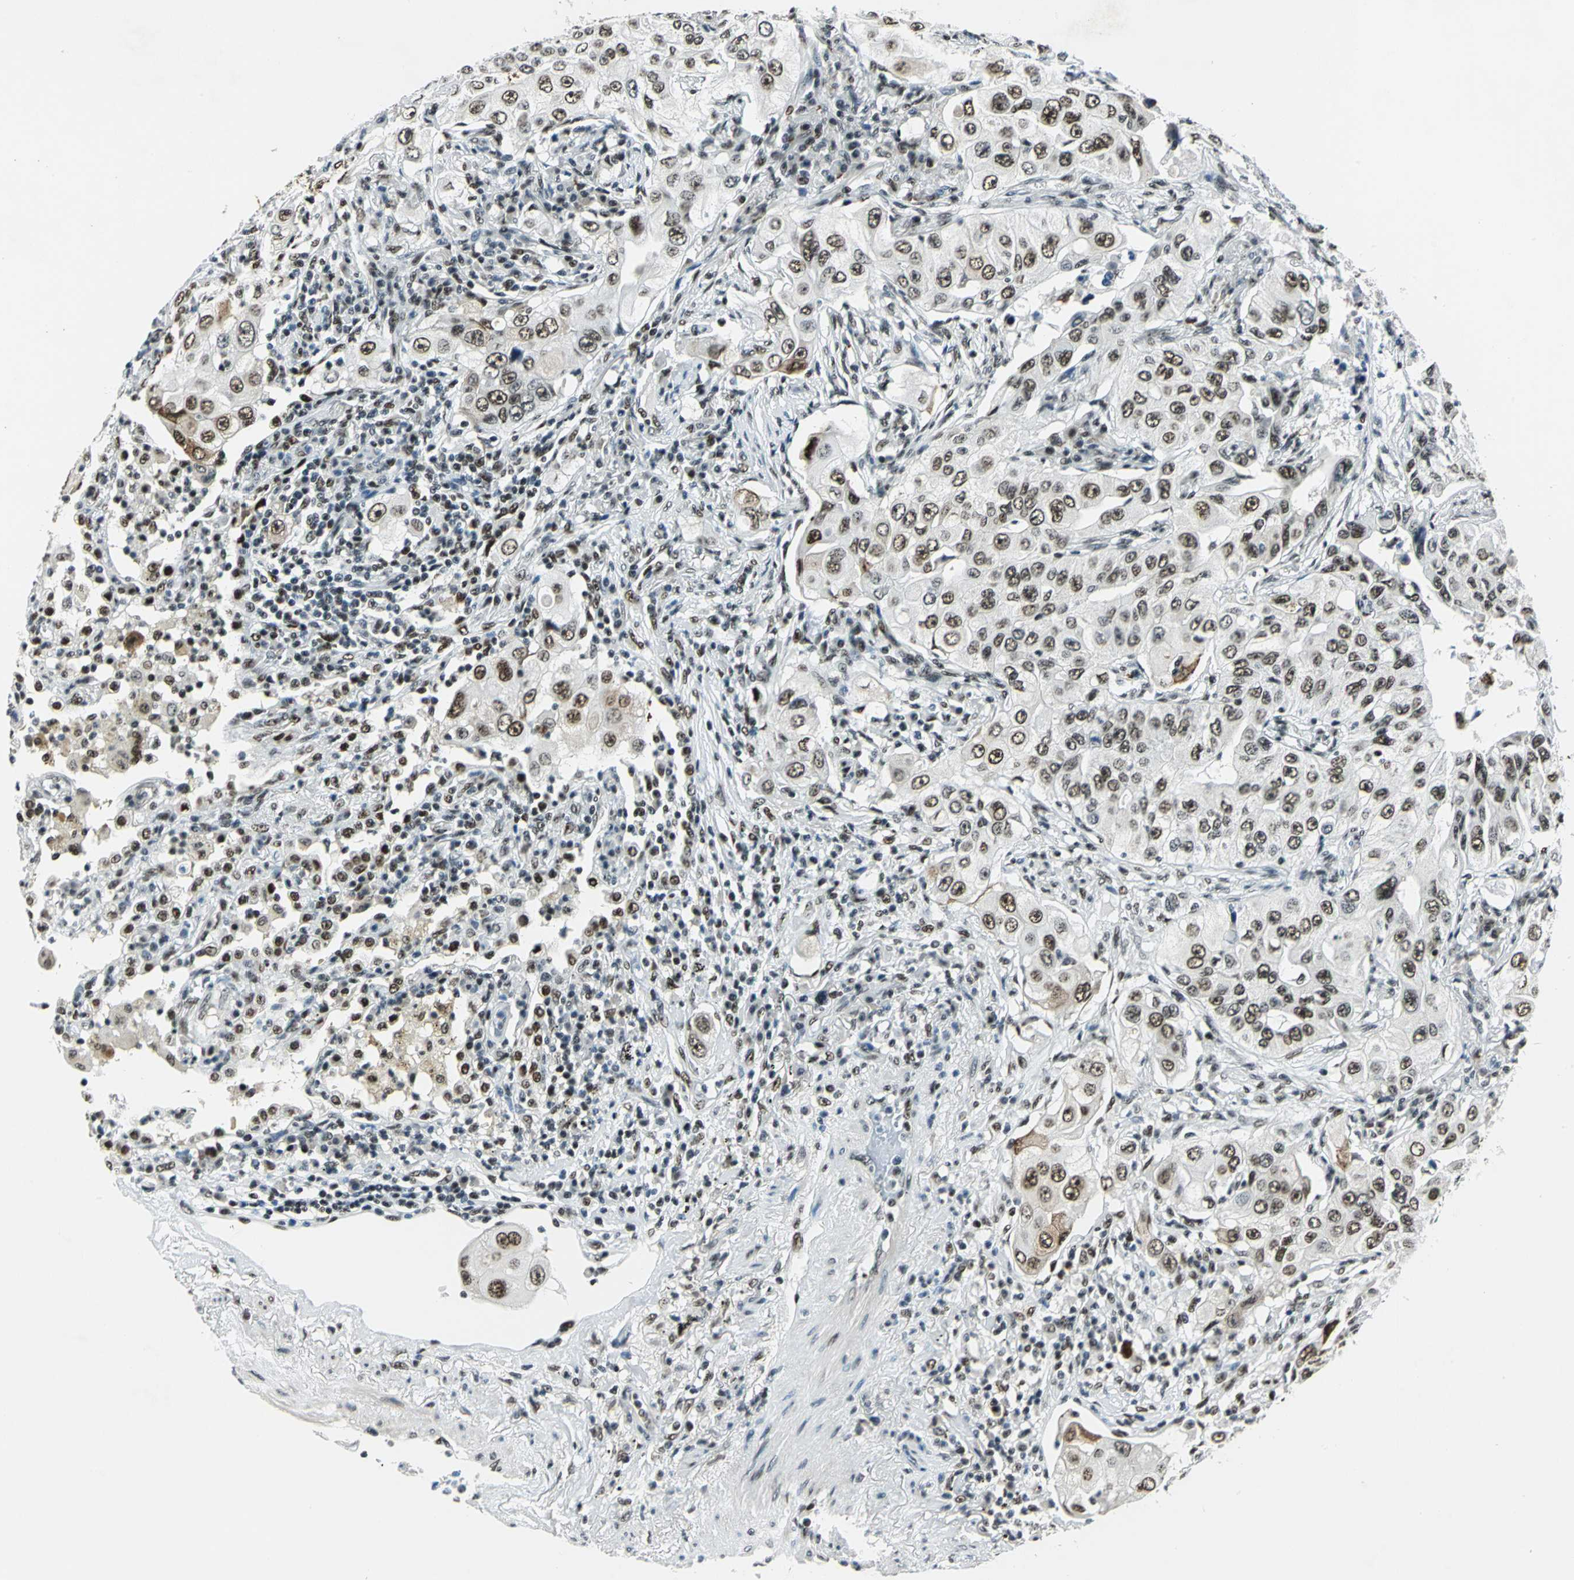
{"staining": {"intensity": "strong", "quantity": ">75%", "location": "nuclear"}, "tissue": "lung cancer", "cell_type": "Tumor cells", "image_type": "cancer", "snomed": [{"axis": "morphology", "description": "Adenocarcinoma, NOS"}, {"axis": "topography", "description": "Lung"}], "caption": "A high-resolution image shows immunohistochemistry staining of adenocarcinoma (lung), which shows strong nuclear expression in approximately >75% of tumor cells. Using DAB (3,3'-diaminobenzidine) (brown) and hematoxylin (blue) stains, captured at high magnification using brightfield microscopy.", "gene": "KAT6B", "patient": {"sex": "male", "age": 84}}